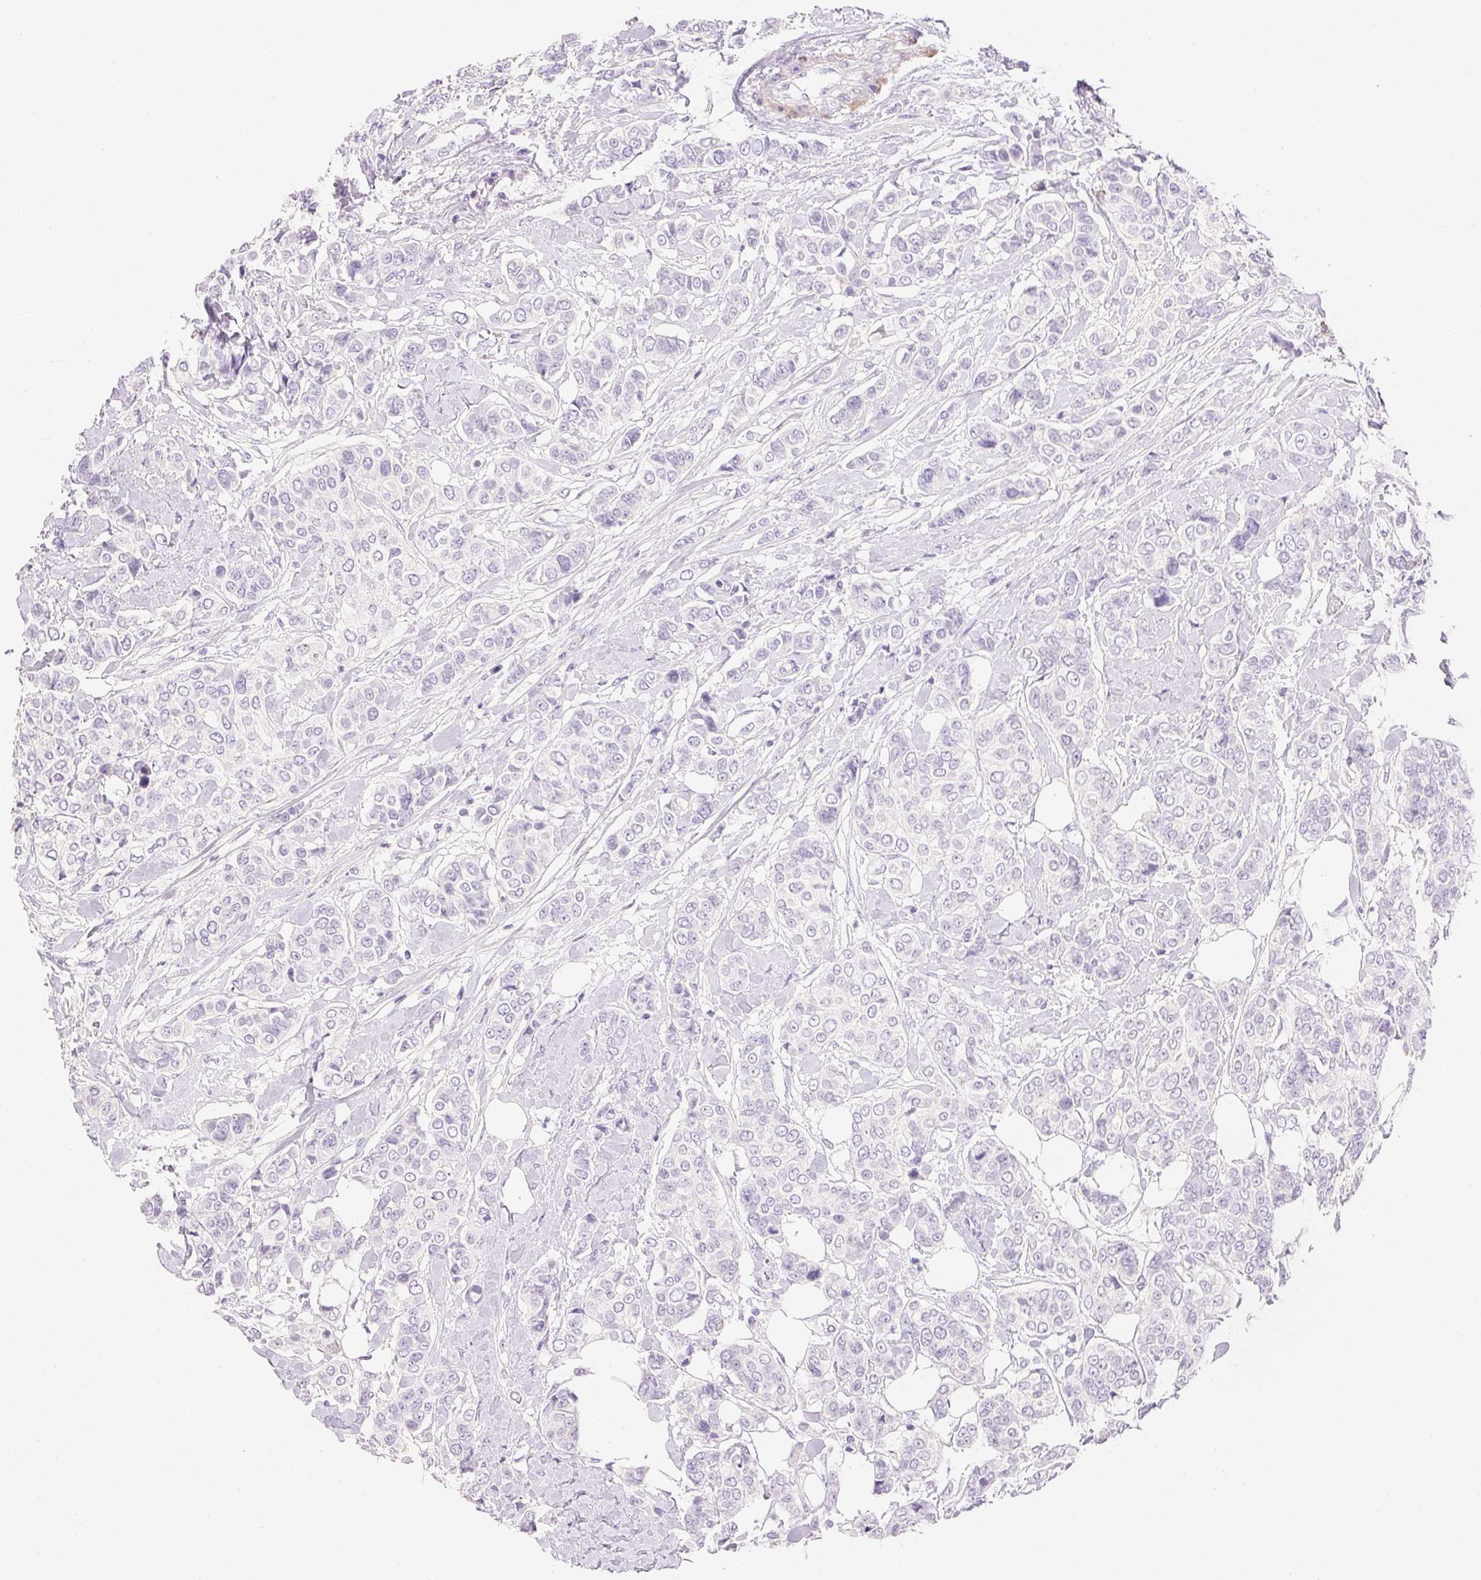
{"staining": {"intensity": "negative", "quantity": "none", "location": "none"}, "tissue": "breast cancer", "cell_type": "Tumor cells", "image_type": "cancer", "snomed": [{"axis": "morphology", "description": "Lobular carcinoma"}, {"axis": "topography", "description": "Breast"}], "caption": "High power microscopy micrograph of an immunohistochemistry (IHC) photomicrograph of breast cancer (lobular carcinoma), revealing no significant positivity in tumor cells.", "gene": "KCNE2", "patient": {"sex": "female", "age": 51}}